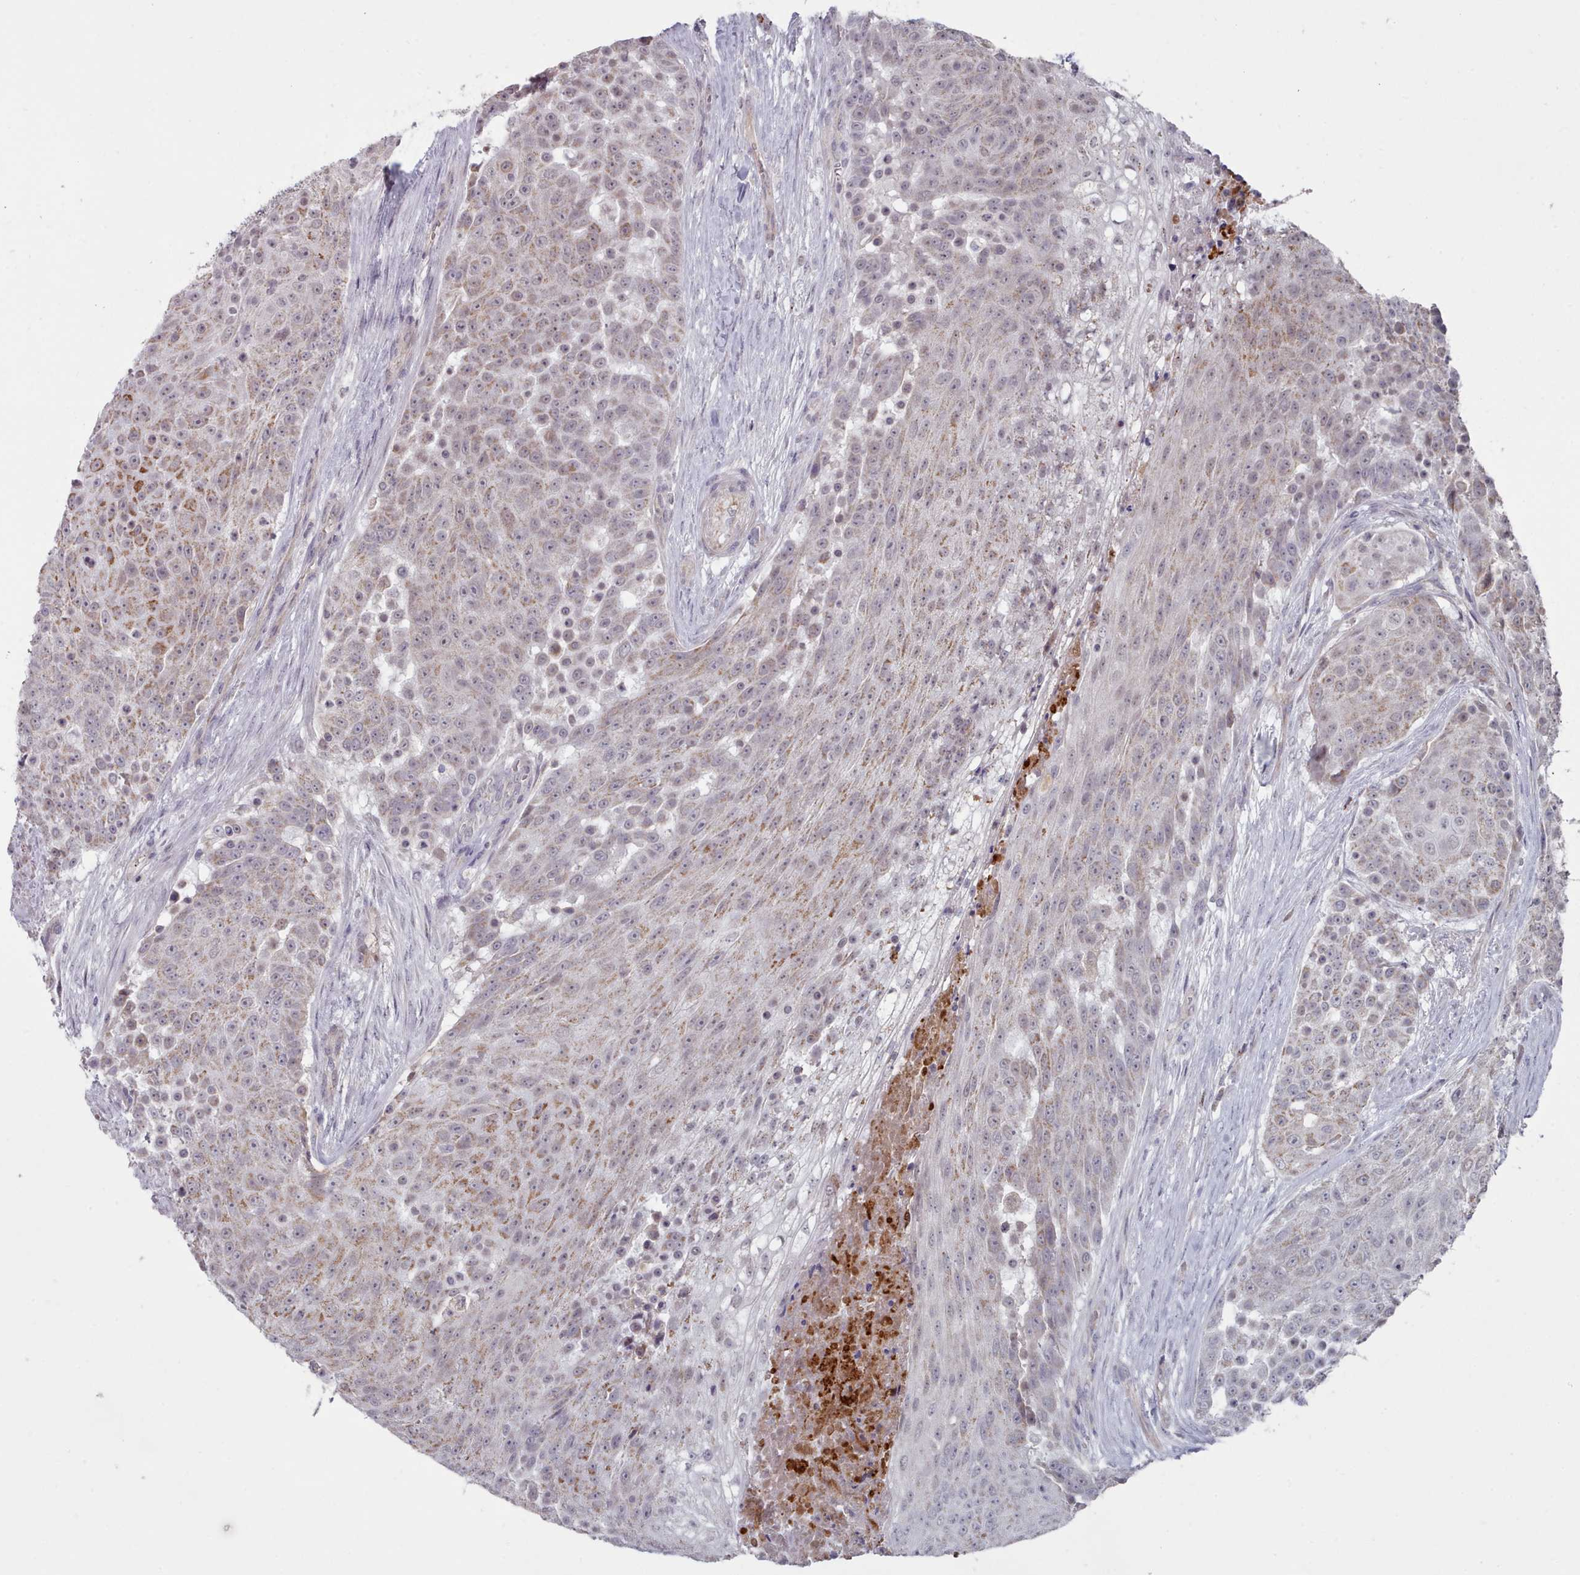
{"staining": {"intensity": "moderate", "quantity": "25%-75%", "location": "cytoplasmic/membranous"}, "tissue": "urothelial cancer", "cell_type": "Tumor cells", "image_type": "cancer", "snomed": [{"axis": "morphology", "description": "Urothelial carcinoma, High grade"}, {"axis": "topography", "description": "Urinary bladder"}], "caption": "This is a histology image of immunohistochemistry staining of urothelial cancer, which shows moderate staining in the cytoplasmic/membranous of tumor cells.", "gene": "TRARG1", "patient": {"sex": "female", "age": 63}}